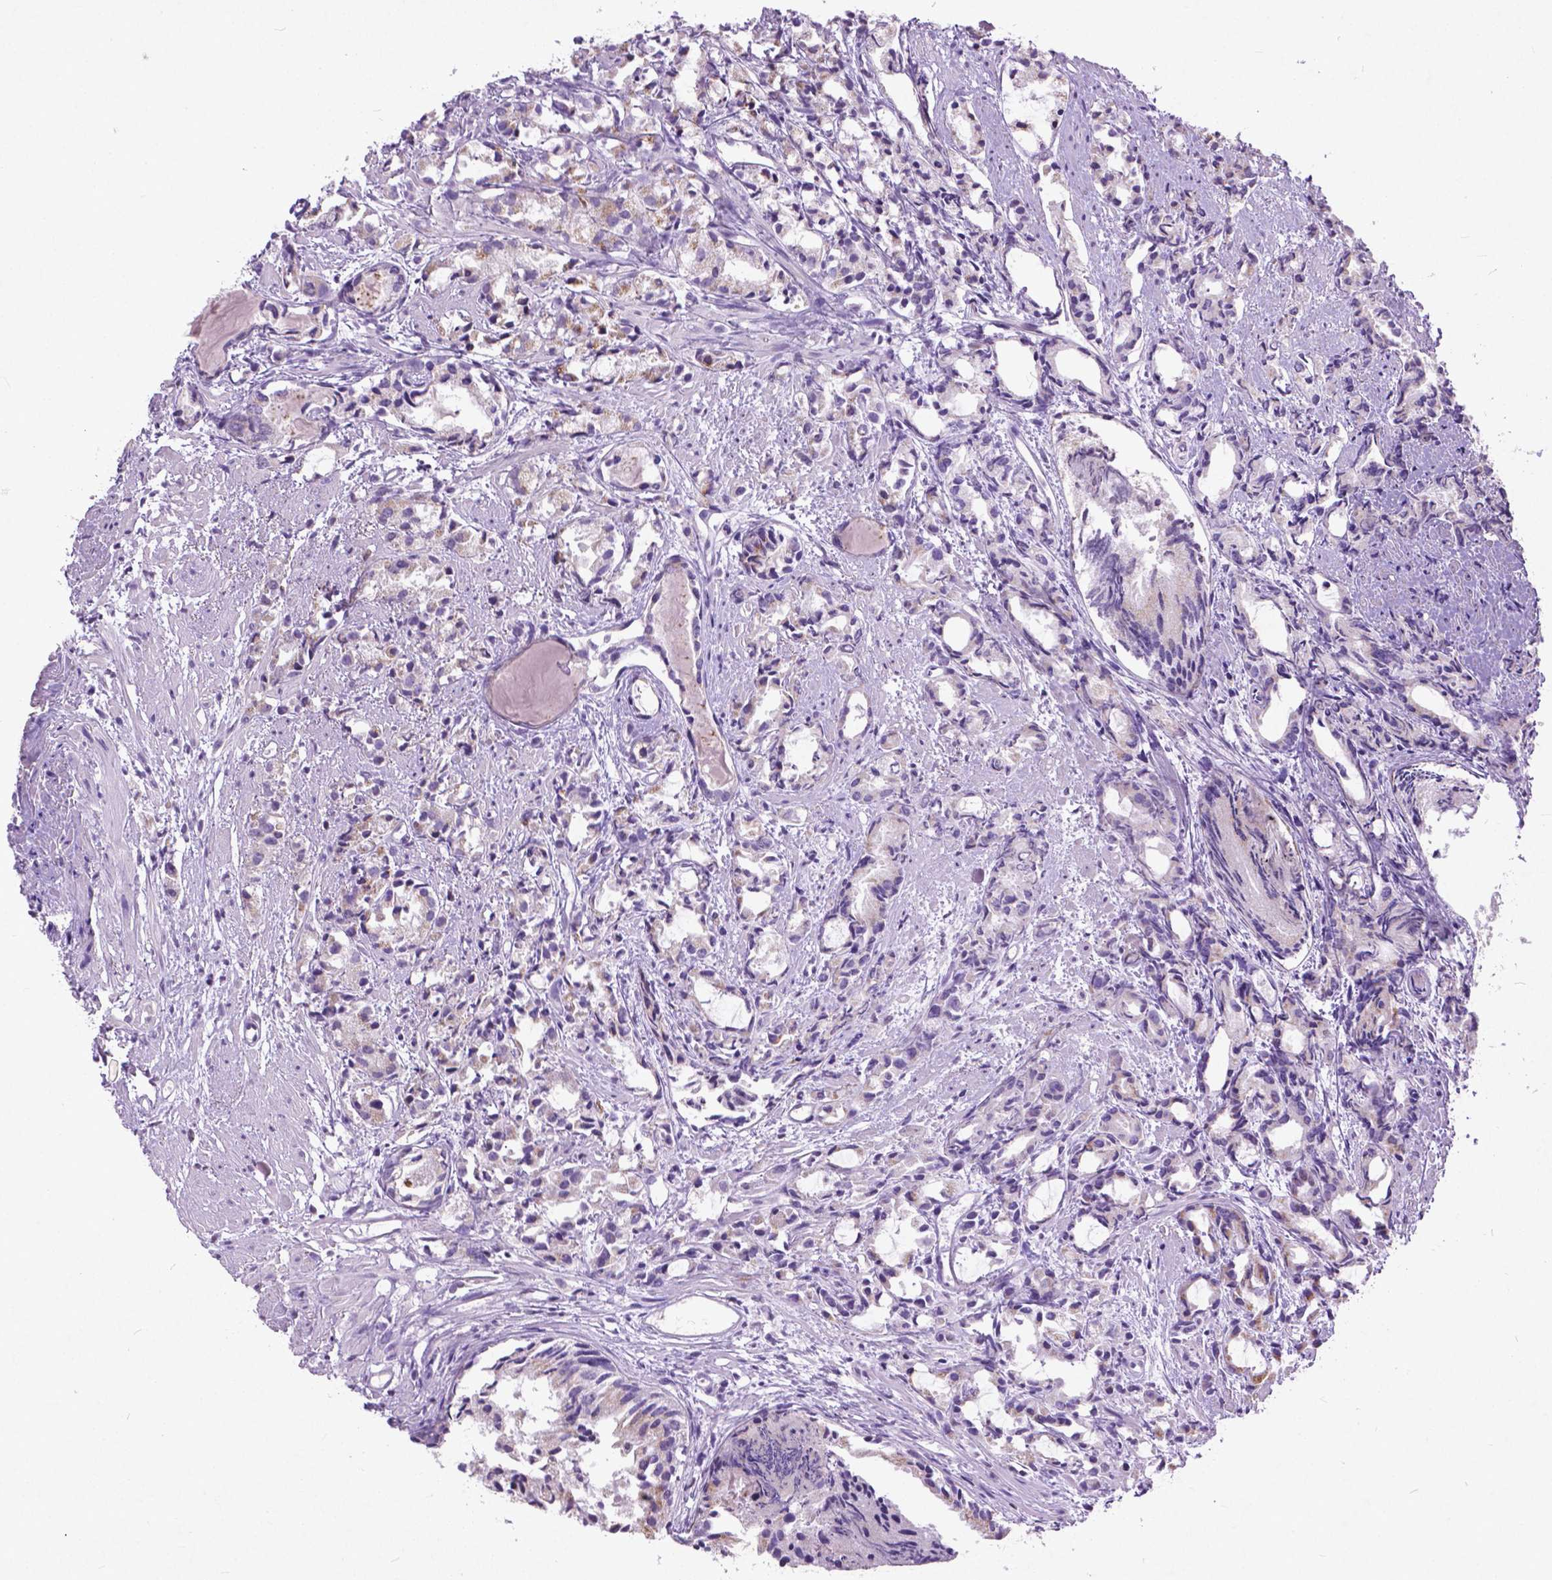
{"staining": {"intensity": "negative", "quantity": "none", "location": "none"}, "tissue": "prostate cancer", "cell_type": "Tumor cells", "image_type": "cancer", "snomed": [{"axis": "morphology", "description": "Adenocarcinoma, High grade"}, {"axis": "topography", "description": "Prostate"}], "caption": "Immunohistochemistry micrograph of human prostate cancer (high-grade adenocarcinoma) stained for a protein (brown), which demonstrates no staining in tumor cells.", "gene": "ATG4D", "patient": {"sex": "male", "age": 79}}